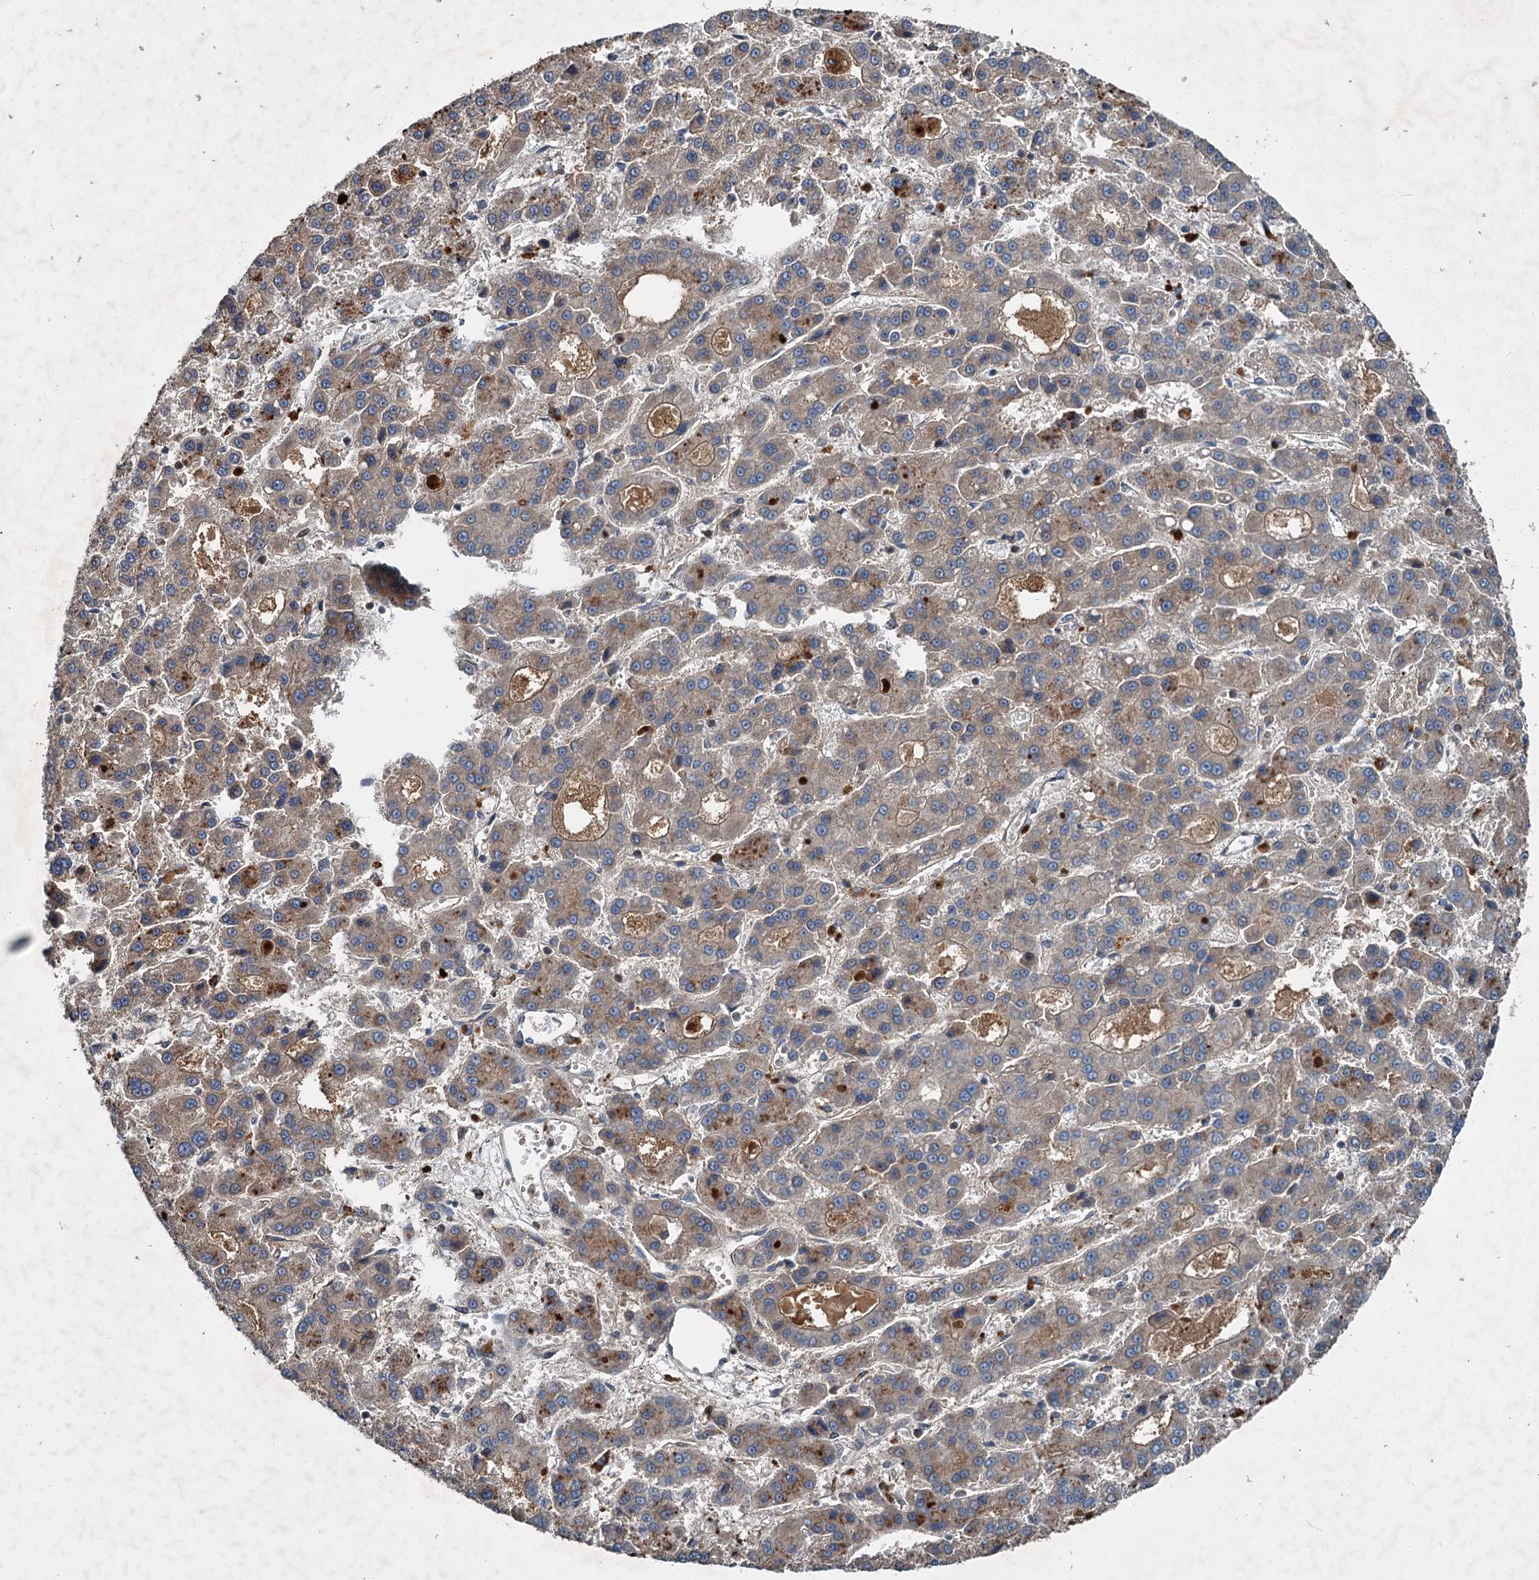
{"staining": {"intensity": "weak", "quantity": ">75%", "location": "cytoplasmic/membranous"}, "tissue": "liver cancer", "cell_type": "Tumor cells", "image_type": "cancer", "snomed": [{"axis": "morphology", "description": "Carcinoma, Hepatocellular, NOS"}, {"axis": "topography", "description": "Liver"}], "caption": "Tumor cells show low levels of weak cytoplasmic/membranous staining in approximately >75% of cells in human liver hepatocellular carcinoma.", "gene": "TAPBPL", "patient": {"sex": "male", "age": 70}}